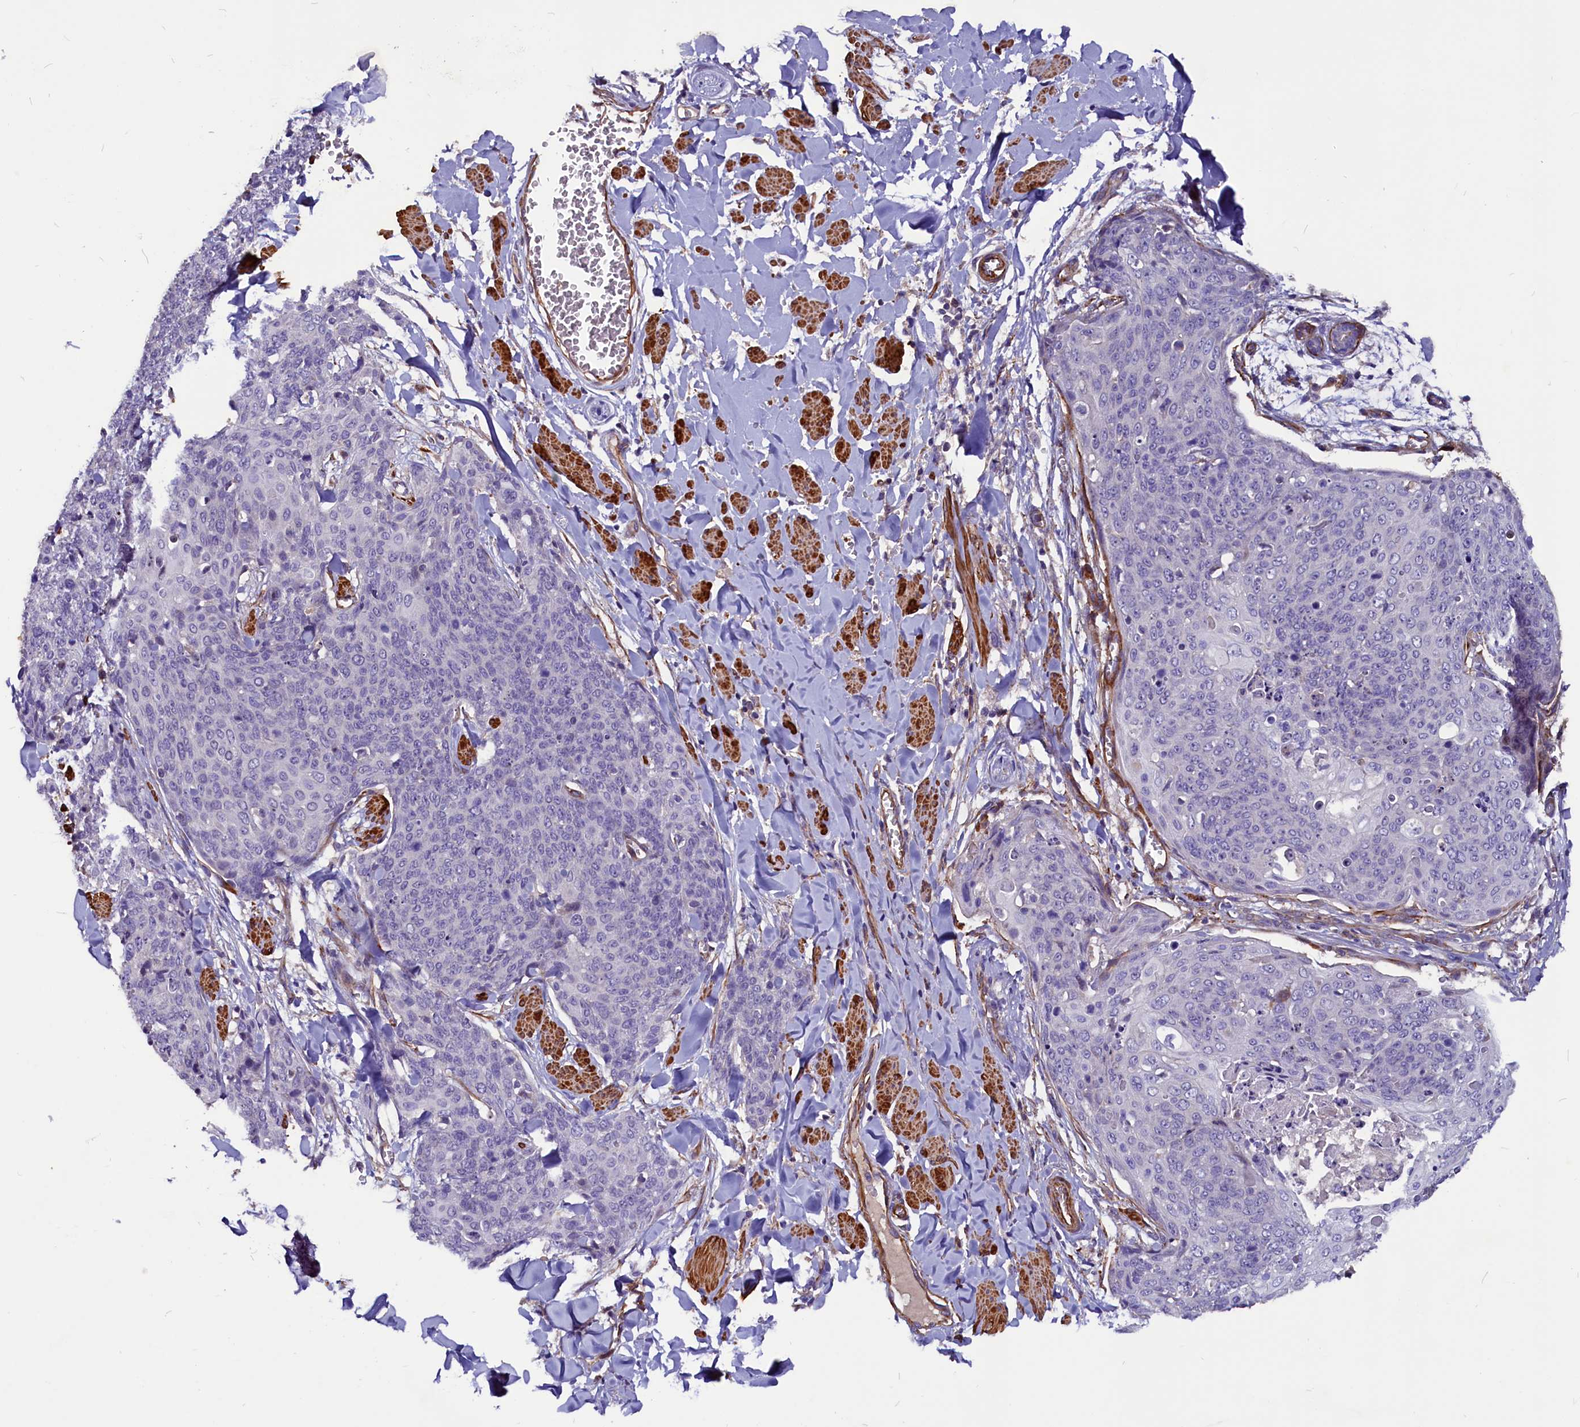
{"staining": {"intensity": "negative", "quantity": "none", "location": "none"}, "tissue": "skin cancer", "cell_type": "Tumor cells", "image_type": "cancer", "snomed": [{"axis": "morphology", "description": "Squamous cell carcinoma, NOS"}, {"axis": "topography", "description": "Skin"}, {"axis": "topography", "description": "Vulva"}], "caption": "Immunohistochemistry (IHC) micrograph of human squamous cell carcinoma (skin) stained for a protein (brown), which demonstrates no expression in tumor cells. (DAB (3,3'-diaminobenzidine) immunohistochemistry visualized using brightfield microscopy, high magnification).", "gene": "ZNF749", "patient": {"sex": "female", "age": 85}}